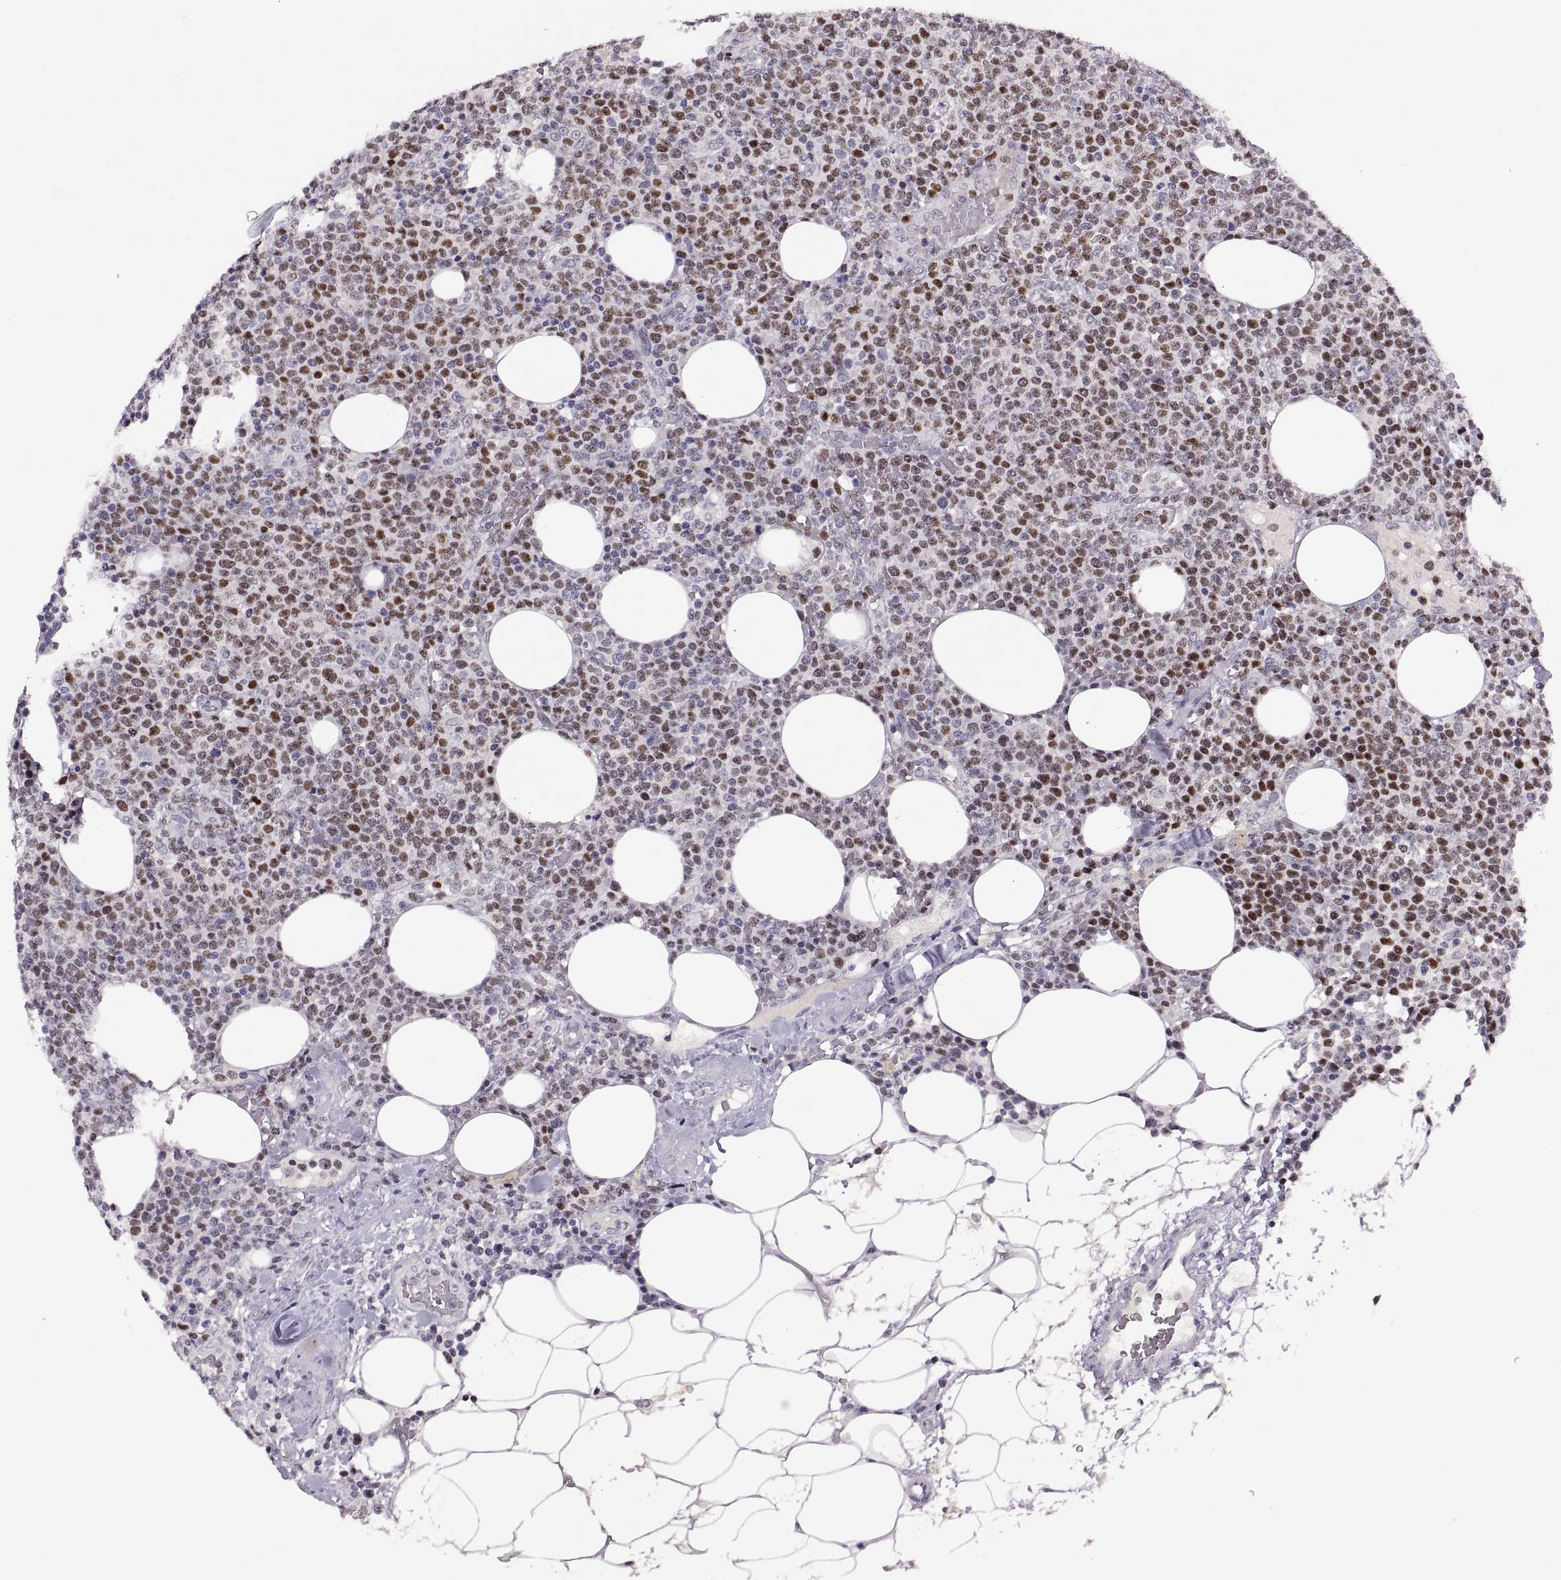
{"staining": {"intensity": "moderate", "quantity": "25%-75%", "location": "nuclear"}, "tissue": "lymphoma", "cell_type": "Tumor cells", "image_type": "cancer", "snomed": [{"axis": "morphology", "description": "Malignant lymphoma, non-Hodgkin's type, High grade"}, {"axis": "topography", "description": "Lymph node"}], "caption": "A histopathology image of malignant lymphoma, non-Hodgkin's type (high-grade) stained for a protein reveals moderate nuclear brown staining in tumor cells.", "gene": "NEK2", "patient": {"sex": "male", "age": 61}}